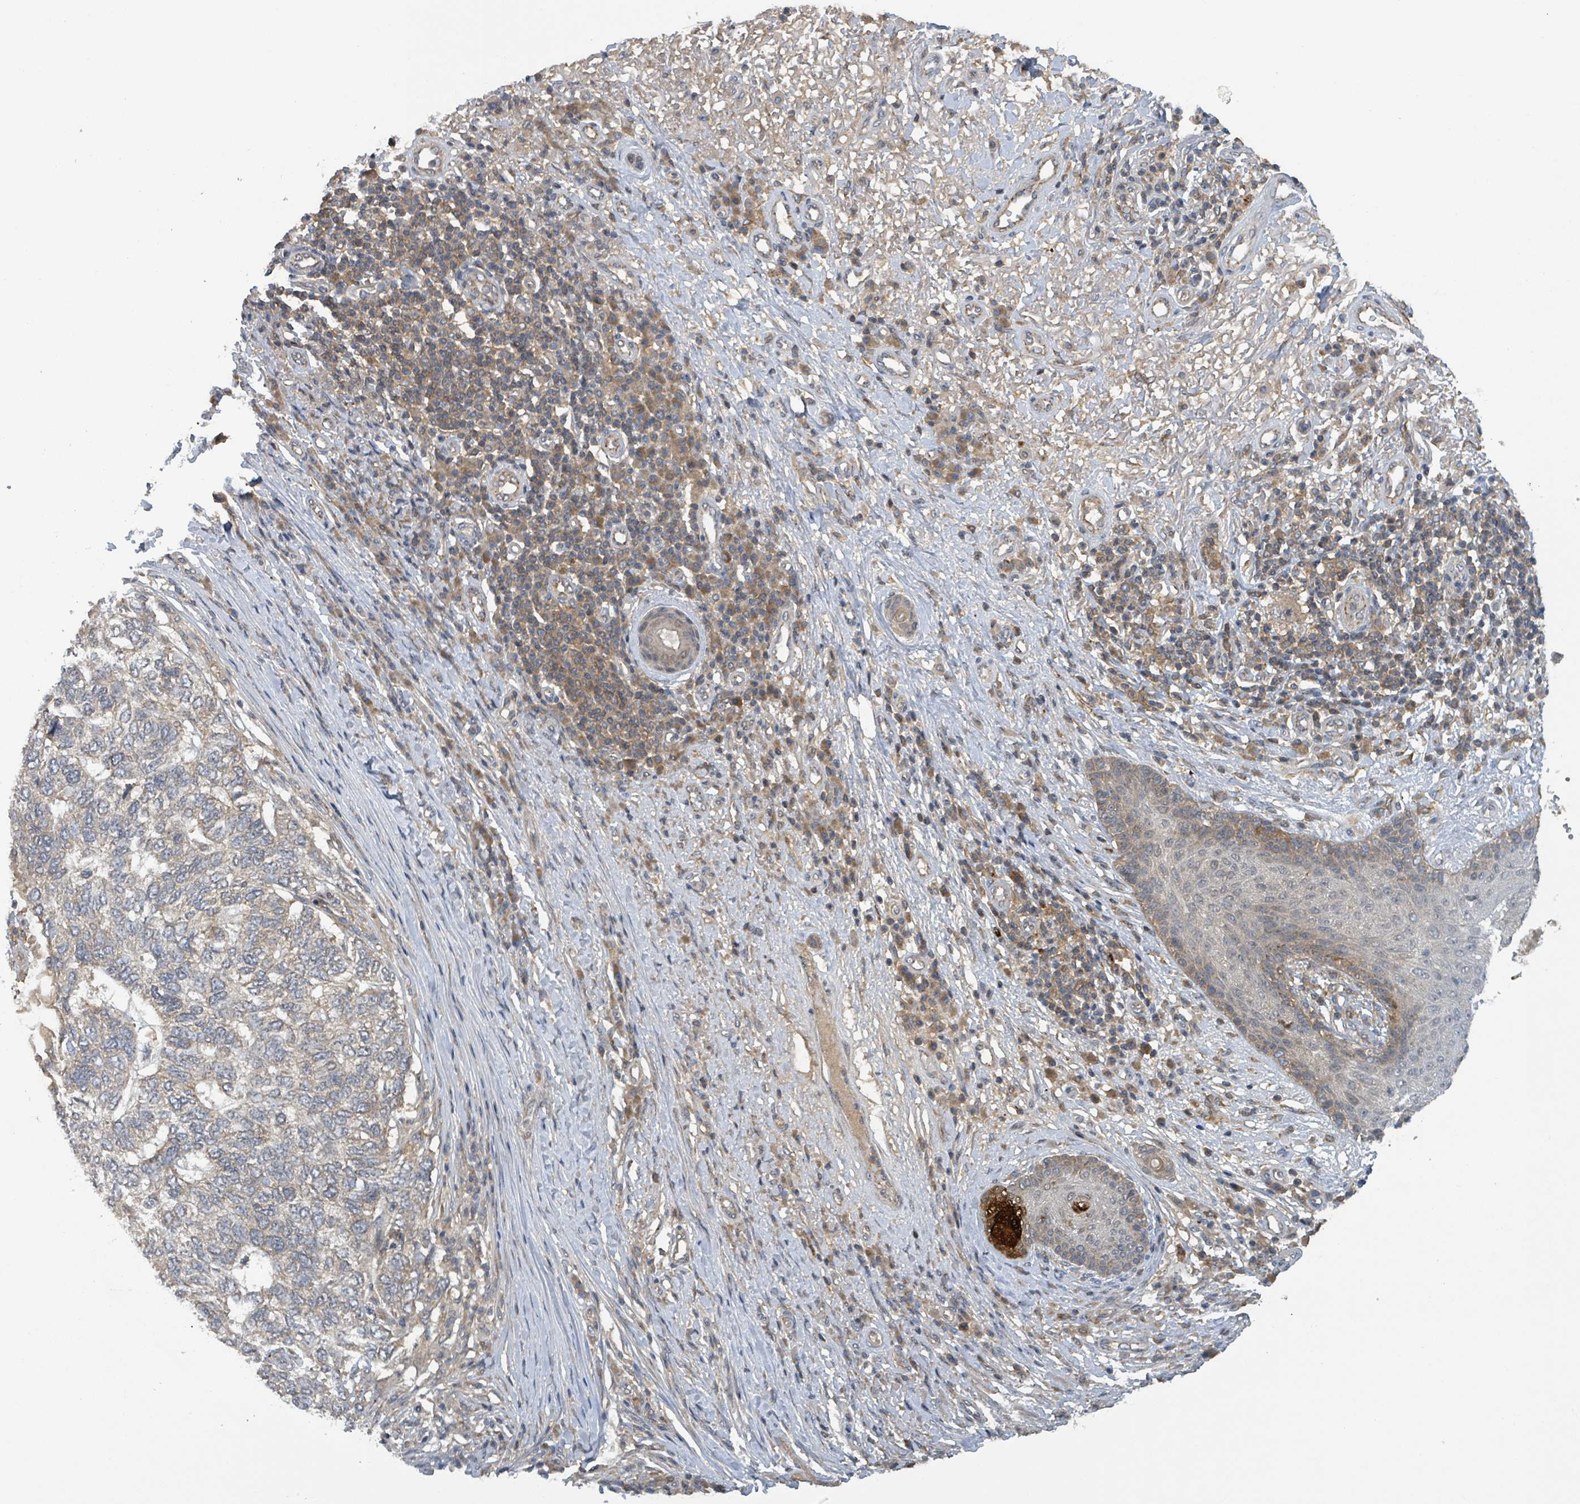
{"staining": {"intensity": "weak", "quantity": "<25%", "location": "cytoplasmic/membranous"}, "tissue": "skin cancer", "cell_type": "Tumor cells", "image_type": "cancer", "snomed": [{"axis": "morphology", "description": "Basal cell carcinoma"}, {"axis": "topography", "description": "Skin"}], "caption": "Immunohistochemistry (IHC) histopathology image of neoplastic tissue: basal cell carcinoma (skin) stained with DAB (3,3'-diaminobenzidine) shows no significant protein staining in tumor cells.", "gene": "CCDC121", "patient": {"sex": "female", "age": 65}}